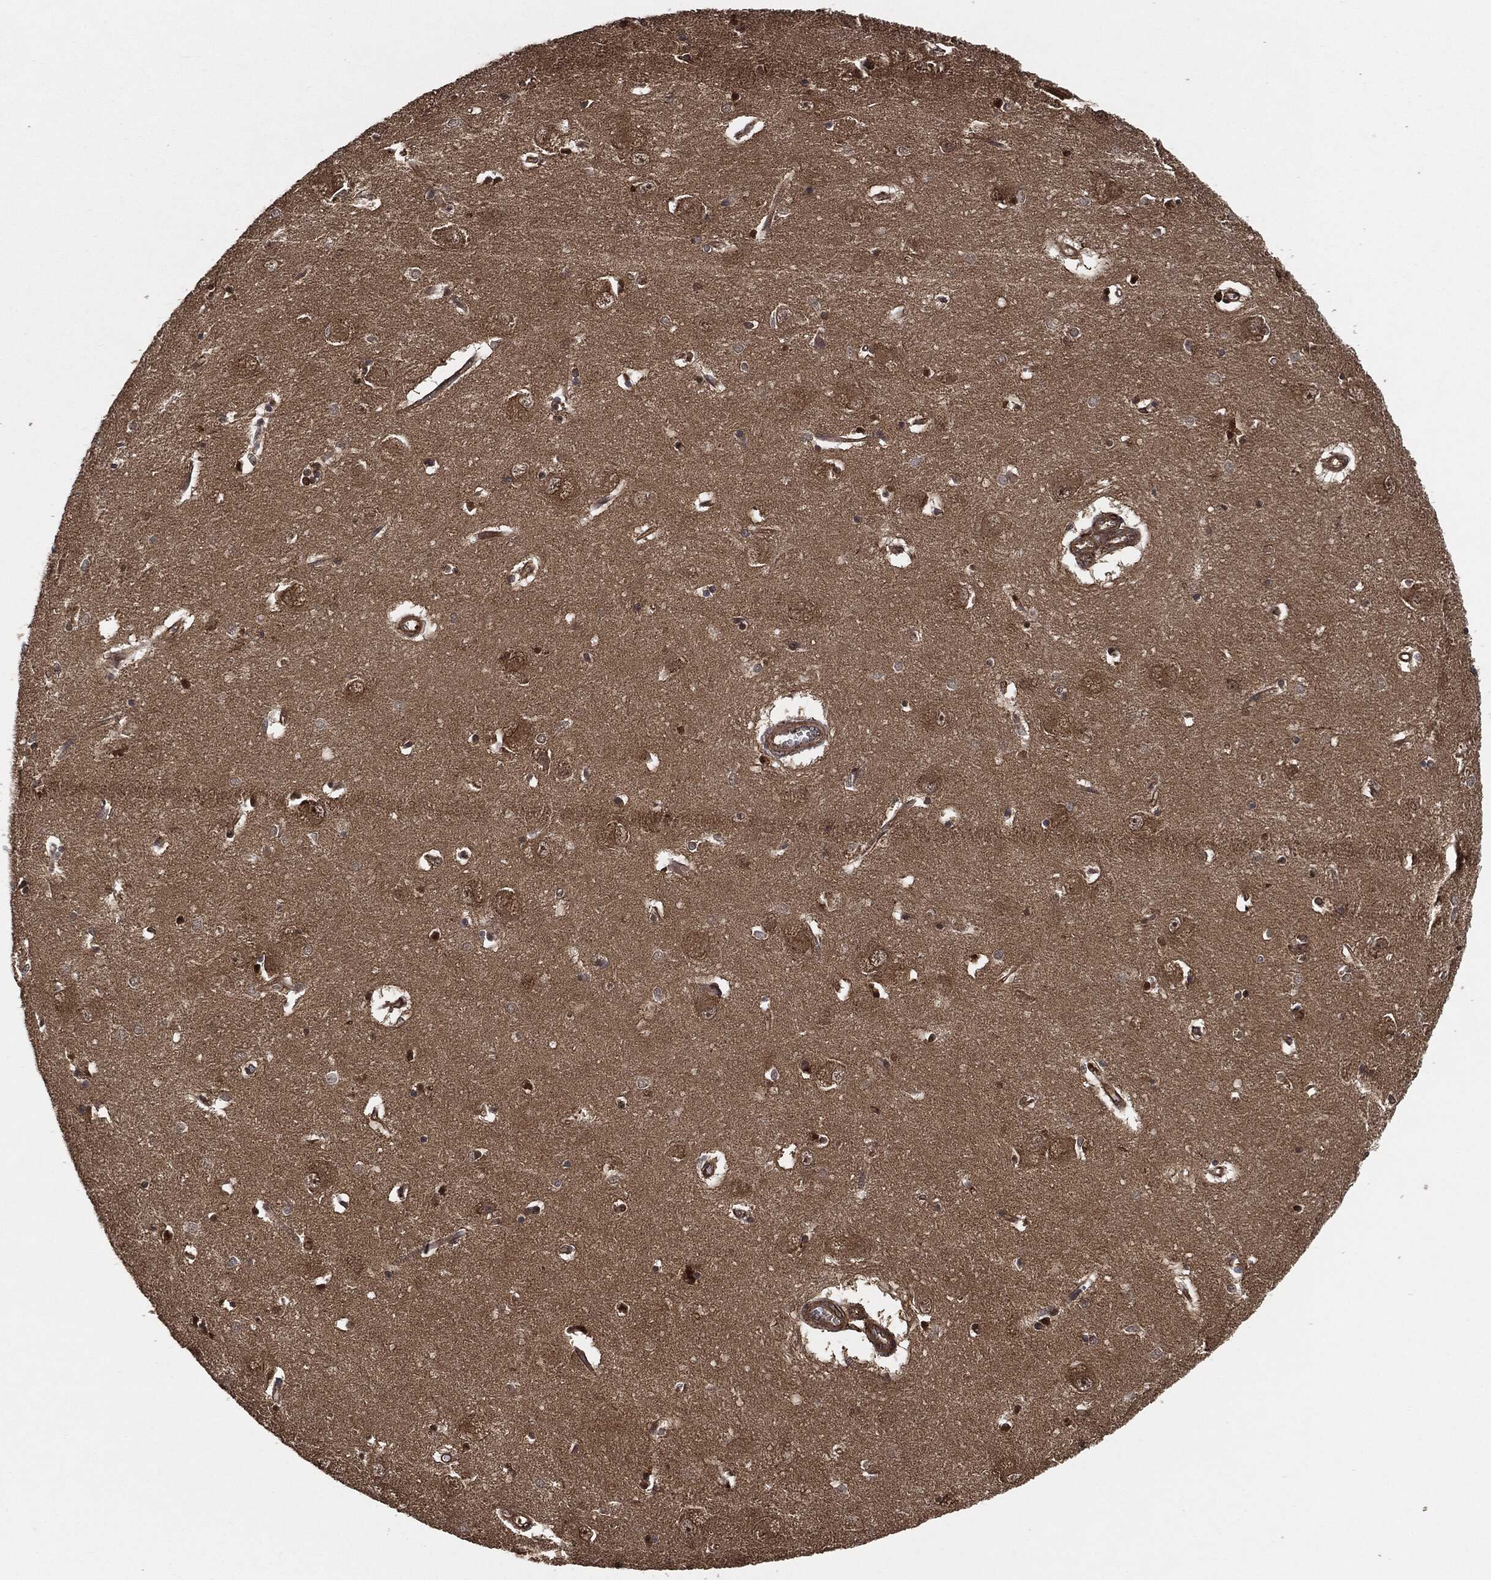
{"staining": {"intensity": "negative", "quantity": "none", "location": "none"}, "tissue": "caudate", "cell_type": "Glial cells", "image_type": "normal", "snomed": [{"axis": "morphology", "description": "Normal tissue, NOS"}, {"axis": "topography", "description": "Lateral ventricle wall"}], "caption": "Image shows no protein expression in glial cells of normal caudate. (DAB (3,3'-diaminobenzidine) immunohistochemistry with hematoxylin counter stain).", "gene": "TPT1", "patient": {"sex": "male", "age": 54}}